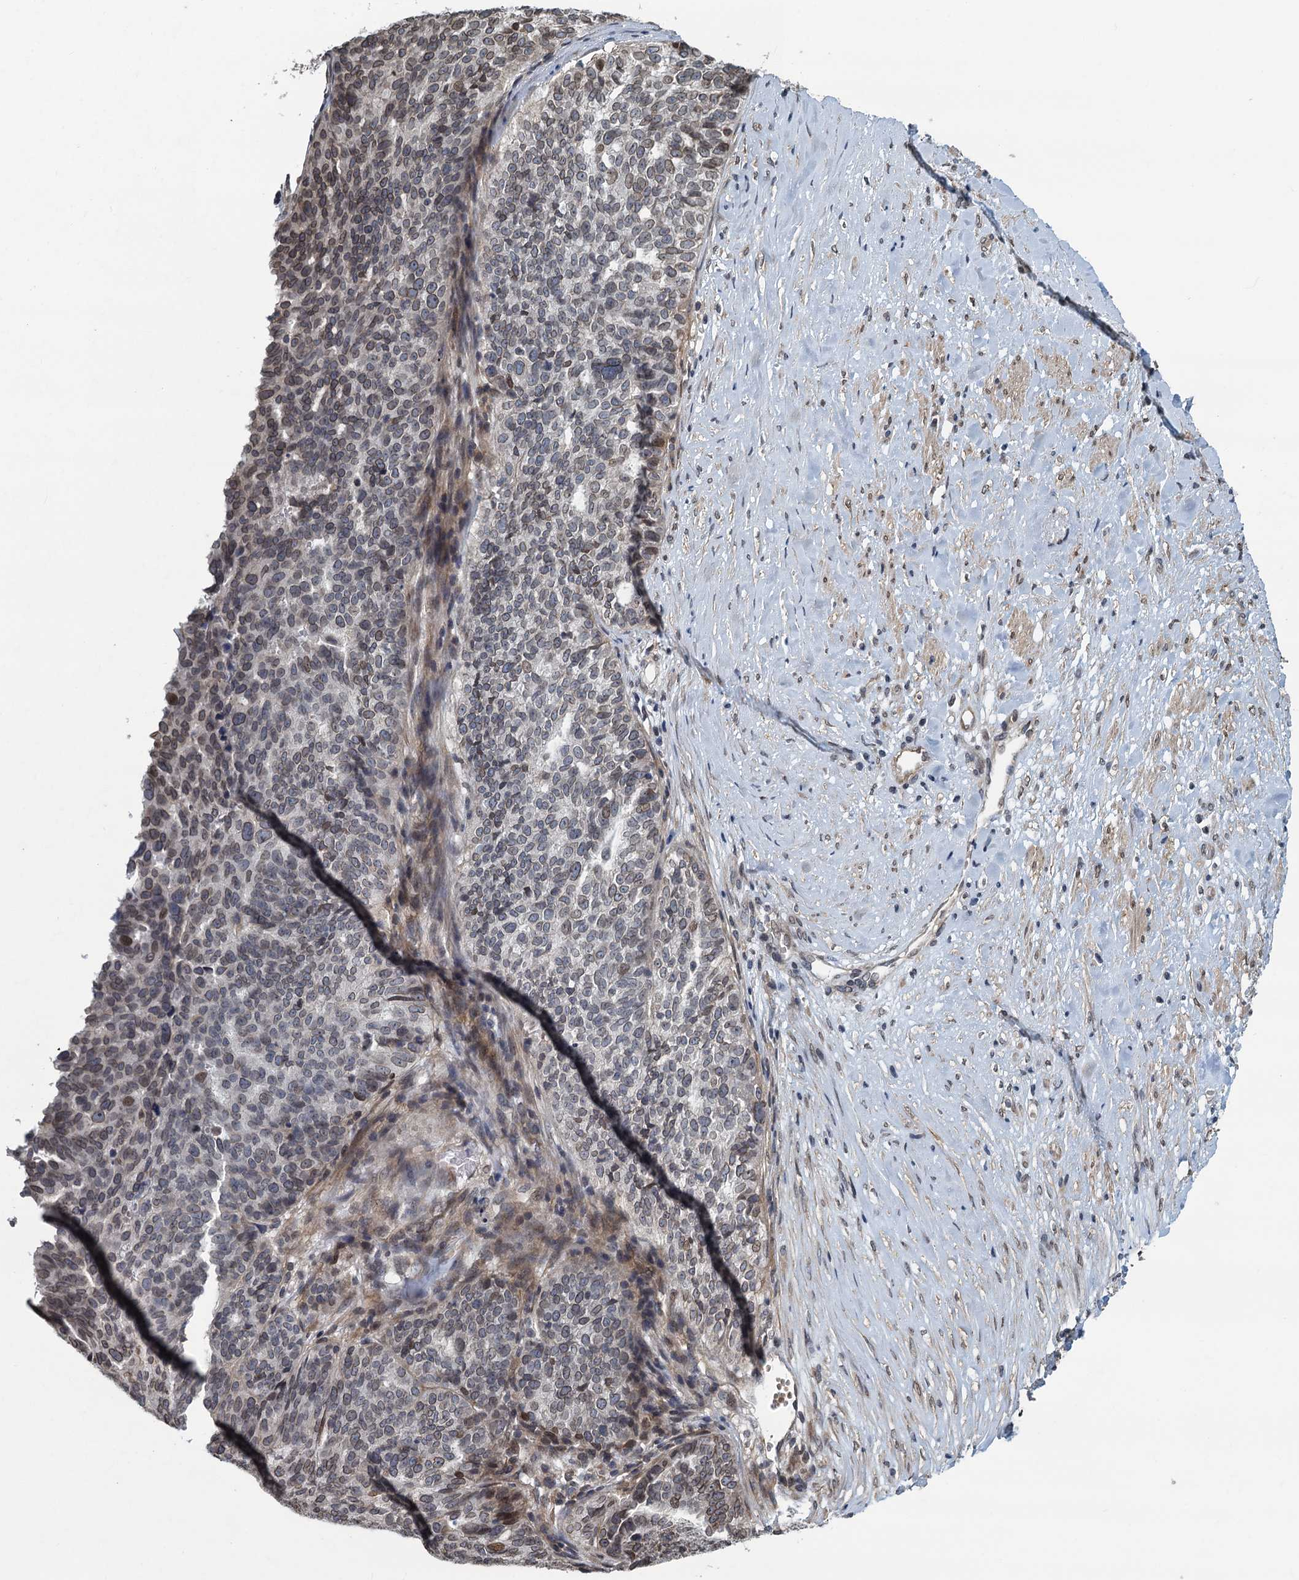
{"staining": {"intensity": "weak", "quantity": "25%-75%", "location": "cytoplasmic/membranous,nuclear"}, "tissue": "ovarian cancer", "cell_type": "Tumor cells", "image_type": "cancer", "snomed": [{"axis": "morphology", "description": "Cystadenocarcinoma, serous, NOS"}, {"axis": "topography", "description": "Ovary"}], "caption": "Immunohistochemistry (IHC) staining of ovarian cancer (serous cystadenocarcinoma), which reveals low levels of weak cytoplasmic/membranous and nuclear staining in approximately 25%-75% of tumor cells indicating weak cytoplasmic/membranous and nuclear protein positivity. The staining was performed using DAB (3,3'-diaminobenzidine) (brown) for protein detection and nuclei were counterstained in hematoxylin (blue).", "gene": "CCDC34", "patient": {"sex": "female", "age": 59}}